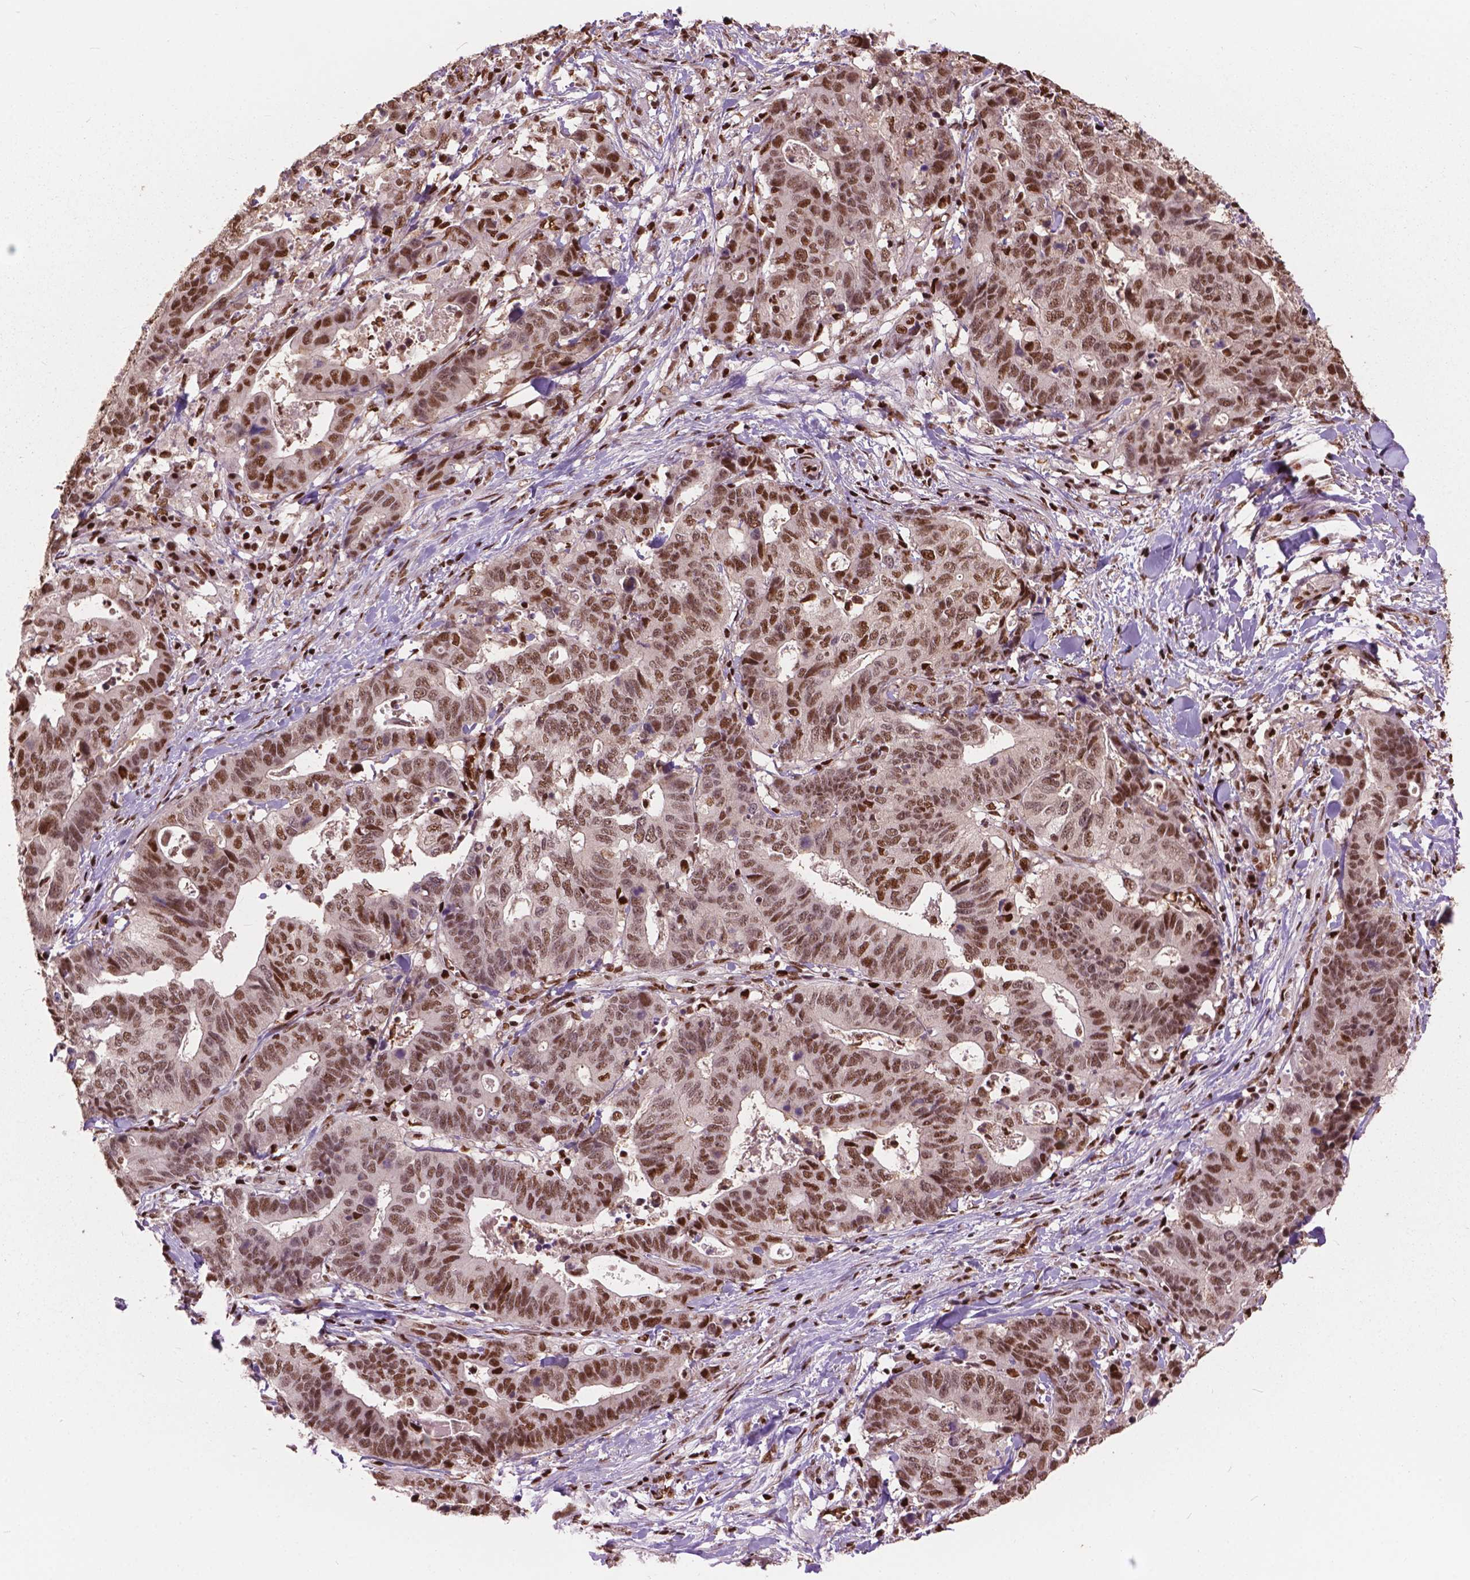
{"staining": {"intensity": "strong", "quantity": ">75%", "location": "nuclear"}, "tissue": "stomach cancer", "cell_type": "Tumor cells", "image_type": "cancer", "snomed": [{"axis": "morphology", "description": "Adenocarcinoma, NOS"}, {"axis": "topography", "description": "Stomach, upper"}], "caption": "Immunohistochemistry (DAB) staining of human stomach cancer reveals strong nuclear protein staining in approximately >75% of tumor cells. (DAB IHC, brown staining for protein, blue staining for nuclei).", "gene": "ANP32B", "patient": {"sex": "female", "age": 67}}